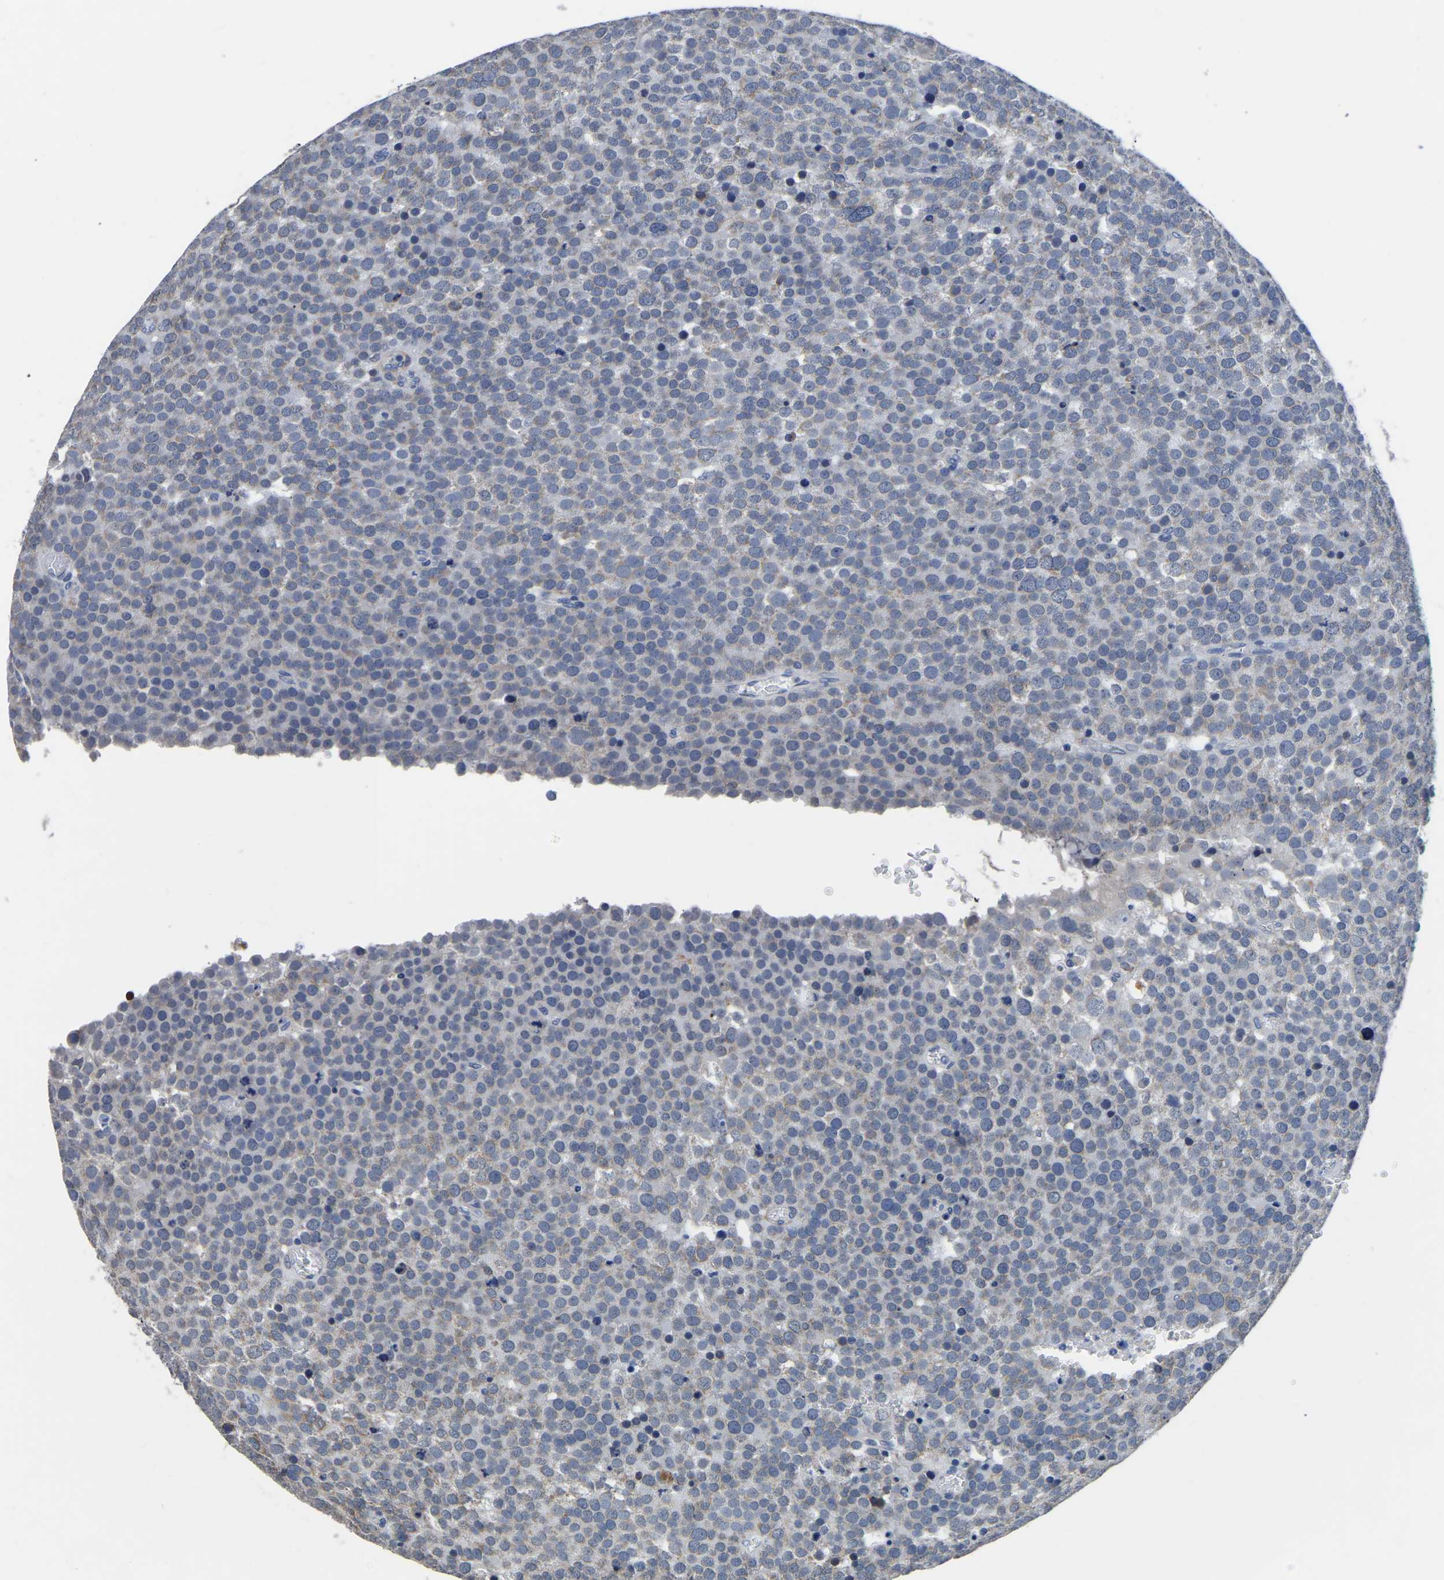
{"staining": {"intensity": "weak", "quantity": "25%-75%", "location": "cytoplasmic/membranous"}, "tissue": "testis cancer", "cell_type": "Tumor cells", "image_type": "cancer", "snomed": [{"axis": "morphology", "description": "Normal tissue, NOS"}, {"axis": "morphology", "description": "Seminoma, NOS"}, {"axis": "topography", "description": "Testis"}], "caption": "Seminoma (testis) tissue shows weak cytoplasmic/membranous positivity in approximately 25%-75% of tumor cells", "gene": "FGD5", "patient": {"sex": "male", "age": 71}}